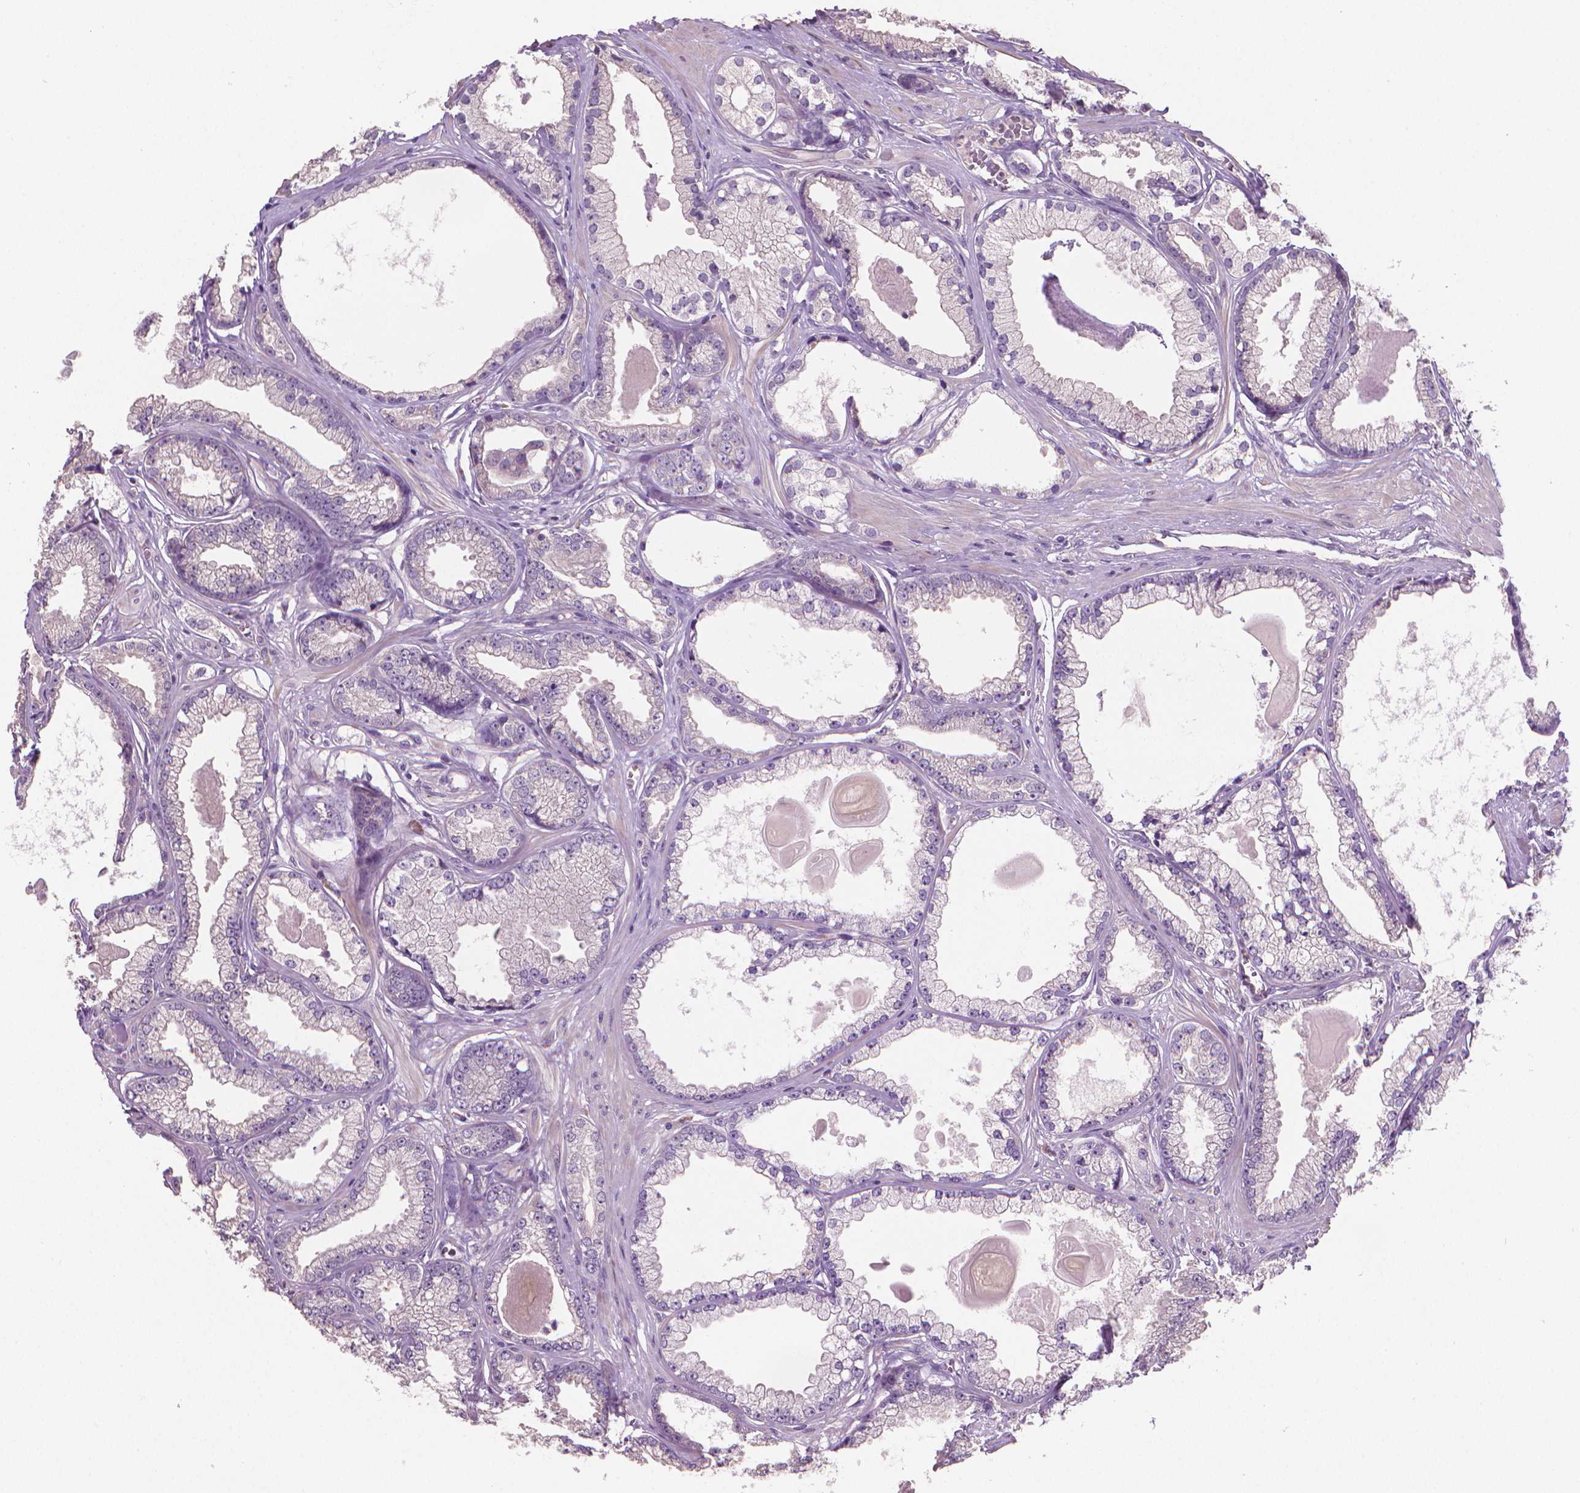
{"staining": {"intensity": "negative", "quantity": "none", "location": "none"}, "tissue": "prostate cancer", "cell_type": "Tumor cells", "image_type": "cancer", "snomed": [{"axis": "morphology", "description": "Adenocarcinoma, Low grade"}, {"axis": "topography", "description": "Prostate"}], "caption": "This is an immunohistochemistry histopathology image of human prostate cancer (adenocarcinoma (low-grade)). There is no staining in tumor cells.", "gene": "CATIP", "patient": {"sex": "male", "age": 64}}